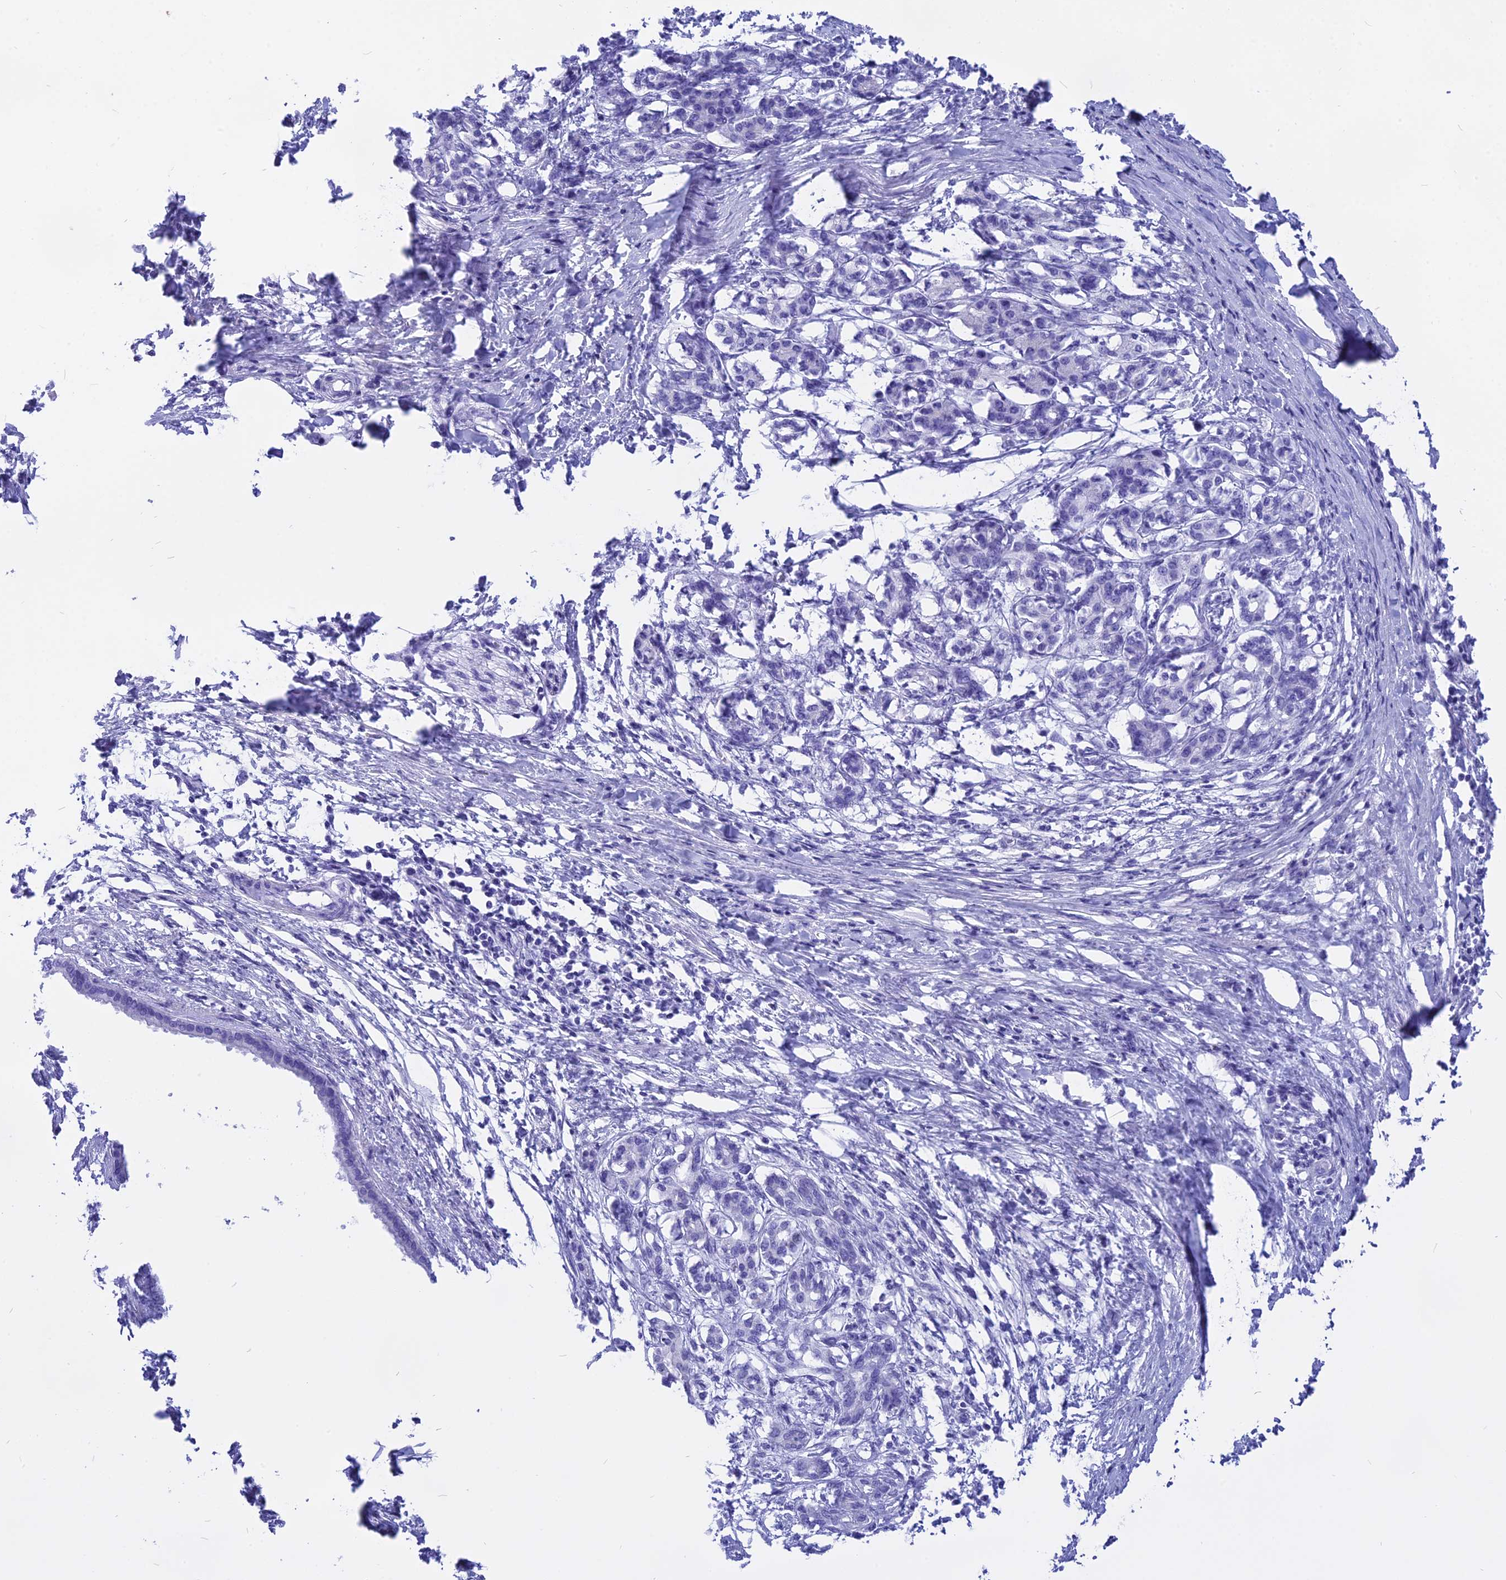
{"staining": {"intensity": "negative", "quantity": "none", "location": "none"}, "tissue": "pancreatic cancer", "cell_type": "Tumor cells", "image_type": "cancer", "snomed": [{"axis": "morphology", "description": "Adenocarcinoma, NOS"}, {"axis": "topography", "description": "Pancreas"}], "caption": "Immunohistochemistry of human pancreatic cancer shows no positivity in tumor cells. Nuclei are stained in blue.", "gene": "ISCA1", "patient": {"sex": "female", "age": 55}}